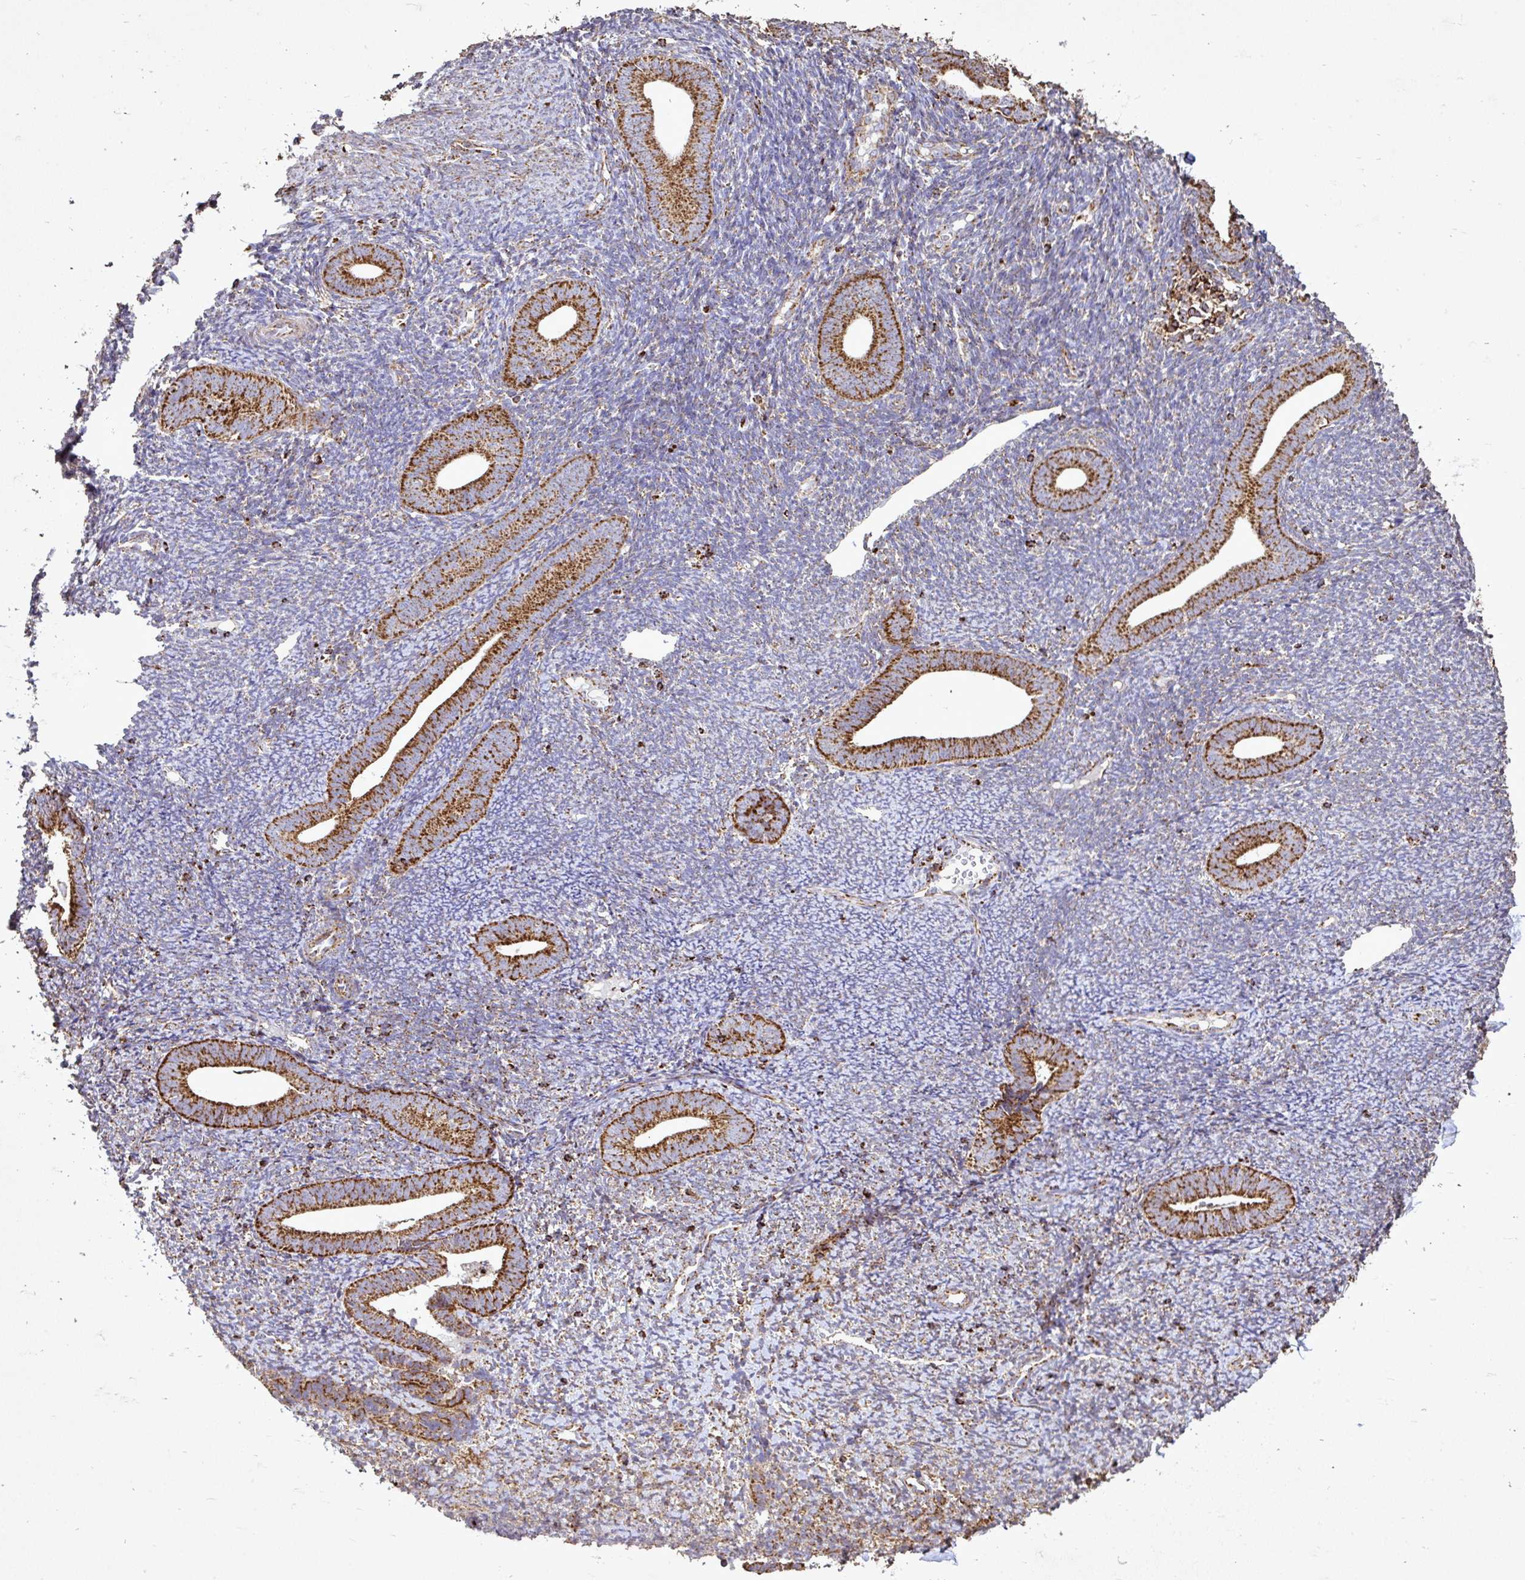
{"staining": {"intensity": "moderate", "quantity": "25%-75%", "location": "cytoplasmic/membranous"}, "tissue": "endometrium", "cell_type": "Cells in endometrial stroma", "image_type": "normal", "snomed": [{"axis": "morphology", "description": "Normal tissue, NOS"}, {"axis": "topography", "description": "Endometrium"}], "caption": "Immunohistochemistry image of benign endometrium: endometrium stained using IHC displays medium levels of moderate protein expression localized specifically in the cytoplasmic/membranous of cells in endometrial stroma, appearing as a cytoplasmic/membranous brown color.", "gene": "AGK", "patient": {"sex": "female", "age": 39}}